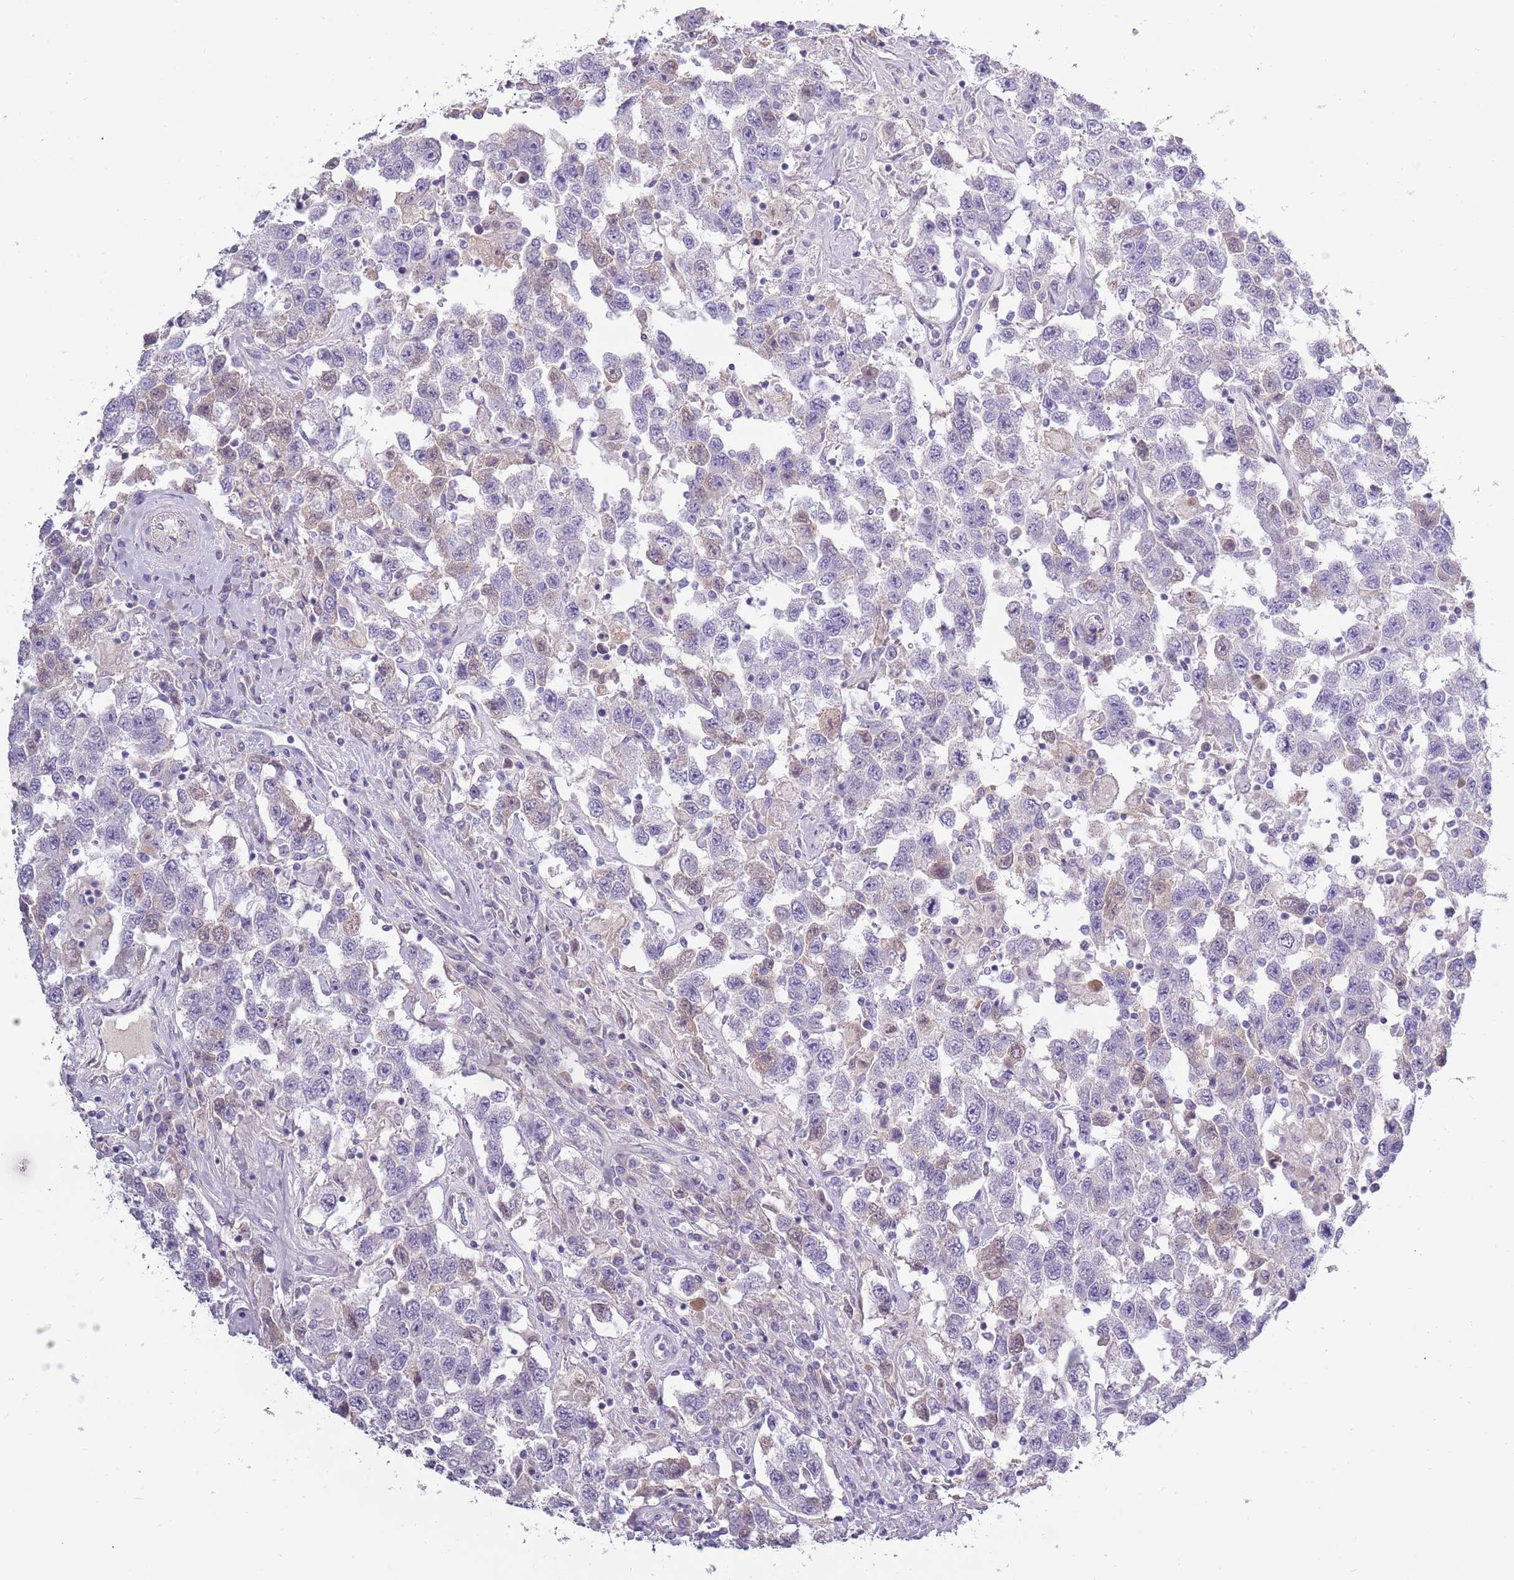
{"staining": {"intensity": "weak", "quantity": "<25%", "location": "cytoplasmic/membranous"}, "tissue": "testis cancer", "cell_type": "Tumor cells", "image_type": "cancer", "snomed": [{"axis": "morphology", "description": "Seminoma, NOS"}, {"axis": "topography", "description": "Testis"}], "caption": "Immunohistochemistry (IHC) of testis seminoma reveals no expression in tumor cells.", "gene": "TNFRSF6B", "patient": {"sex": "male", "age": 41}}